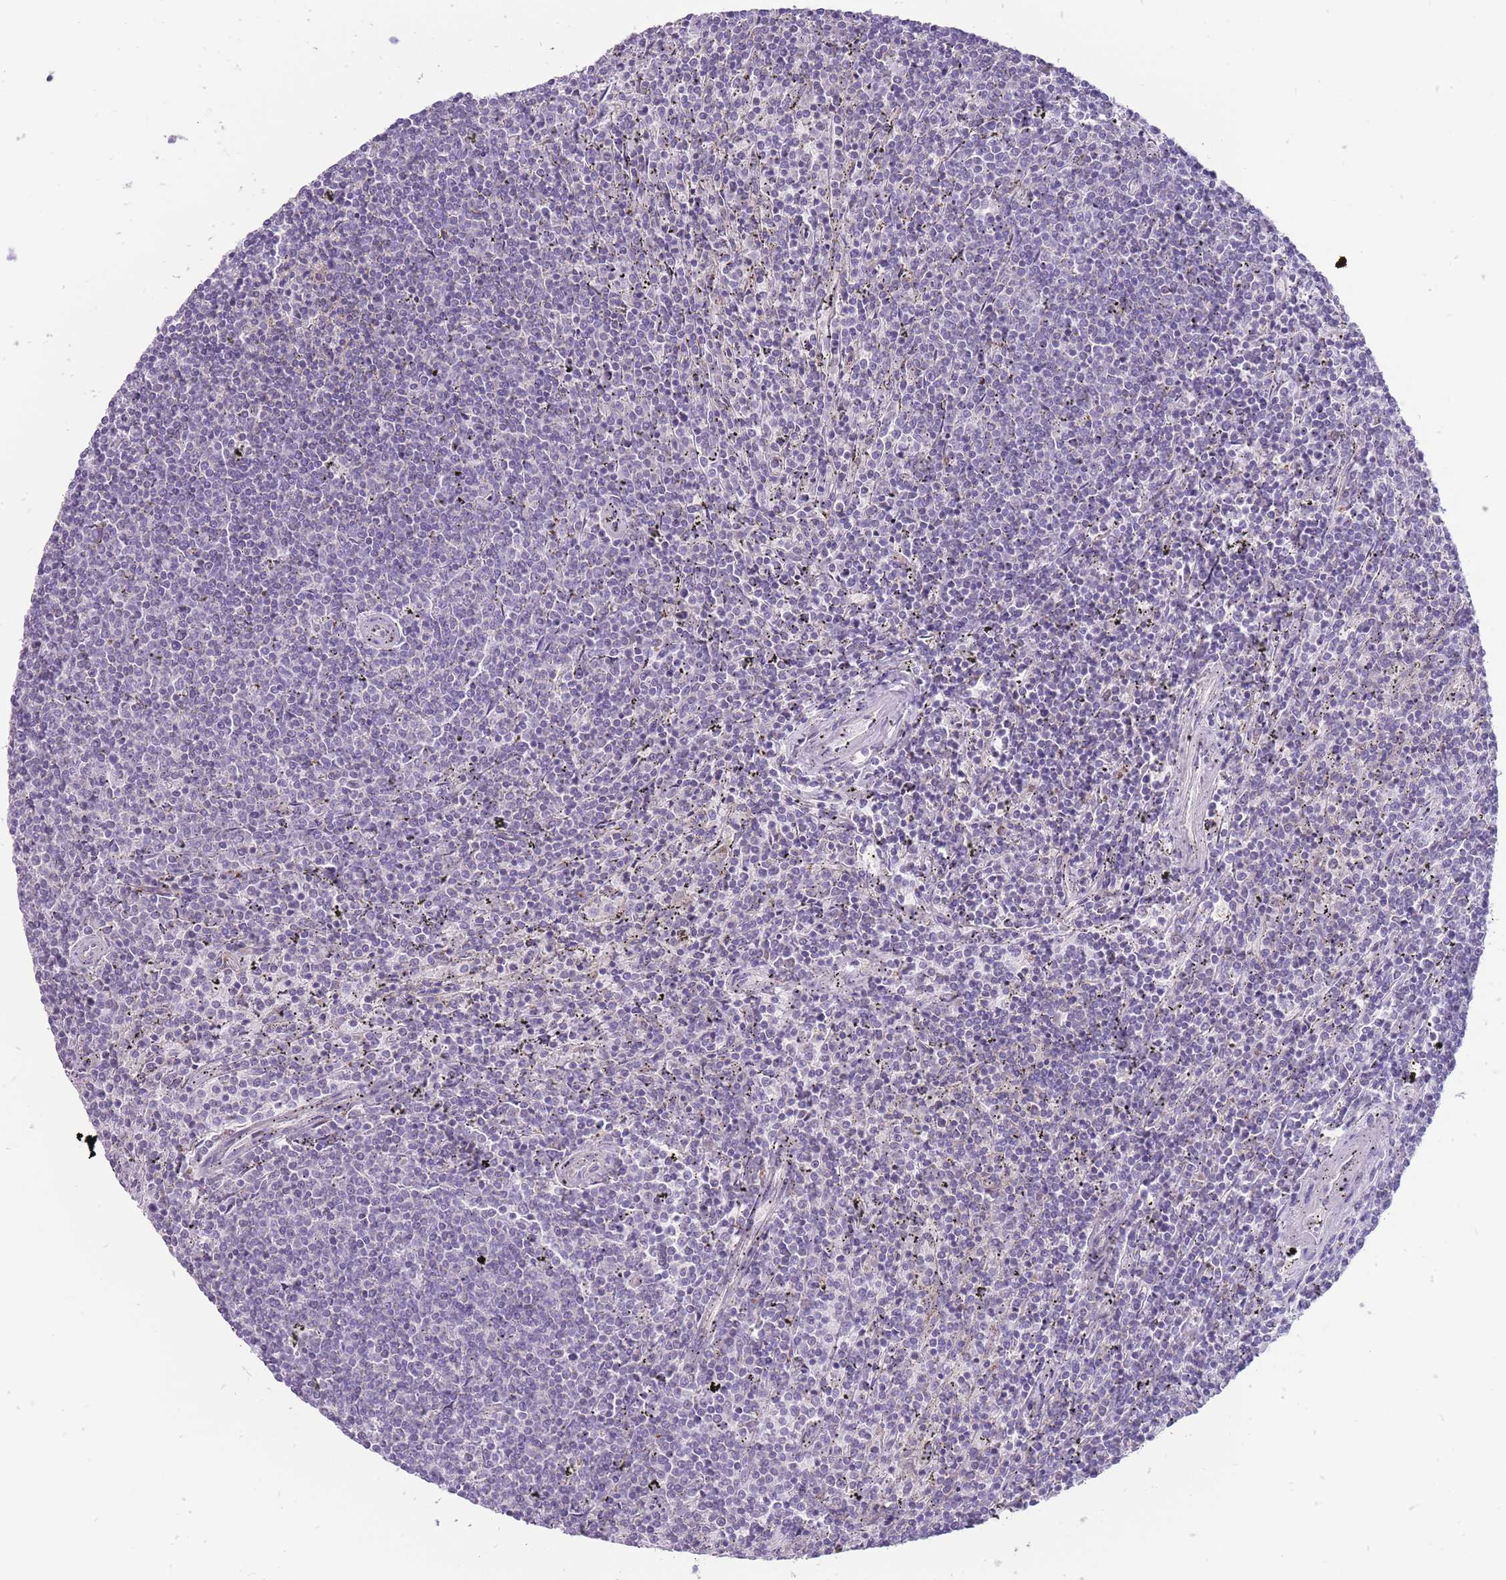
{"staining": {"intensity": "negative", "quantity": "none", "location": "none"}, "tissue": "lymphoma", "cell_type": "Tumor cells", "image_type": "cancer", "snomed": [{"axis": "morphology", "description": "Malignant lymphoma, non-Hodgkin's type, Low grade"}, {"axis": "topography", "description": "Spleen"}], "caption": "An IHC histopathology image of lymphoma is shown. There is no staining in tumor cells of lymphoma. (DAB (3,3'-diaminobenzidine) immunohistochemistry (IHC) visualized using brightfield microscopy, high magnification).", "gene": "ERICH4", "patient": {"sex": "female", "age": 50}}